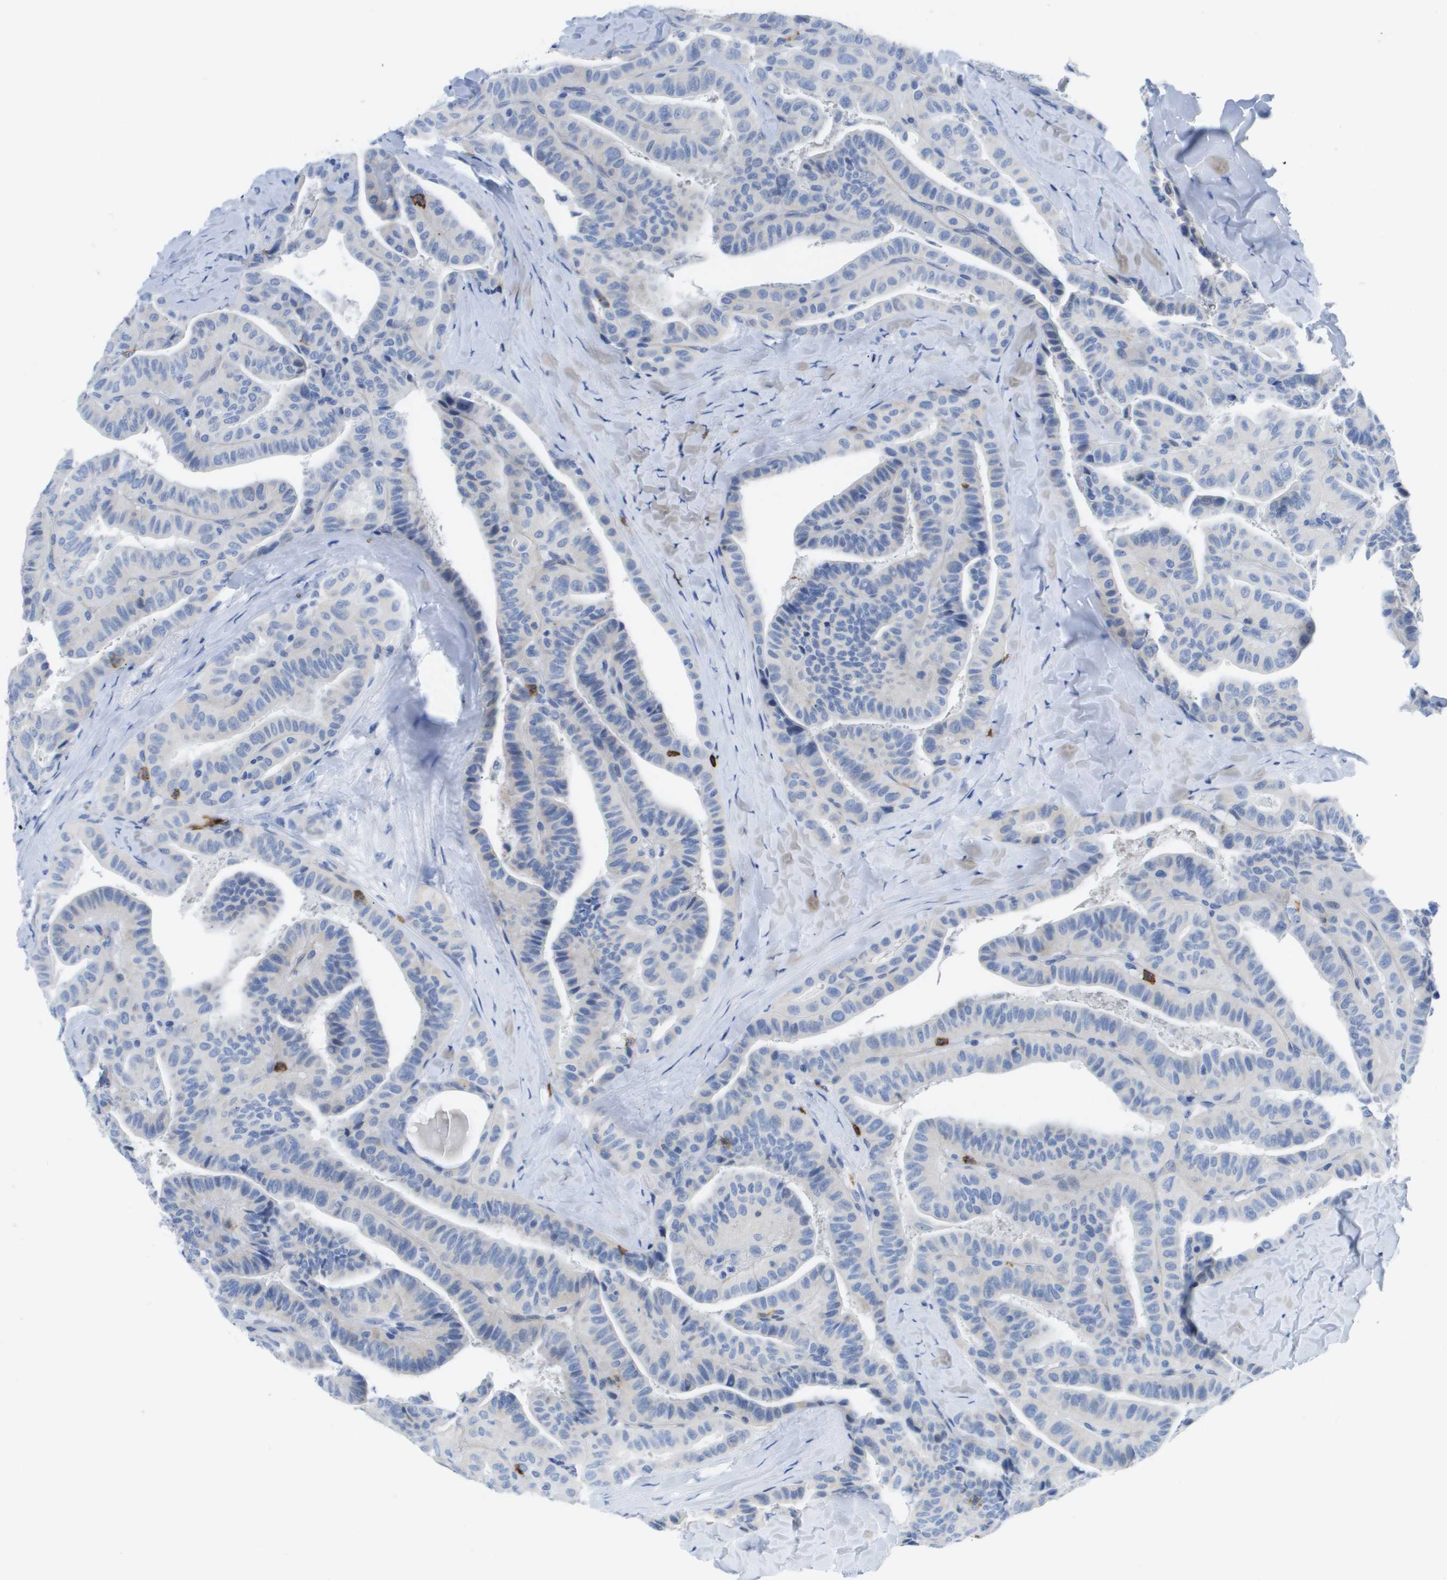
{"staining": {"intensity": "negative", "quantity": "none", "location": "none"}, "tissue": "thyroid cancer", "cell_type": "Tumor cells", "image_type": "cancer", "snomed": [{"axis": "morphology", "description": "Papillary adenocarcinoma, NOS"}, {"axis": "topography", "description": "Thyroid gland"}], "caption": "Tumor cells are negative for brown protein staining in thyroid papillary adenocarcinoma. The staining is performed using DAB brown chromogen with nuclei counter-stained in using hematoxylin.", "gene": "MS4A1", "patient": {"sex": "male", "age": 77}}